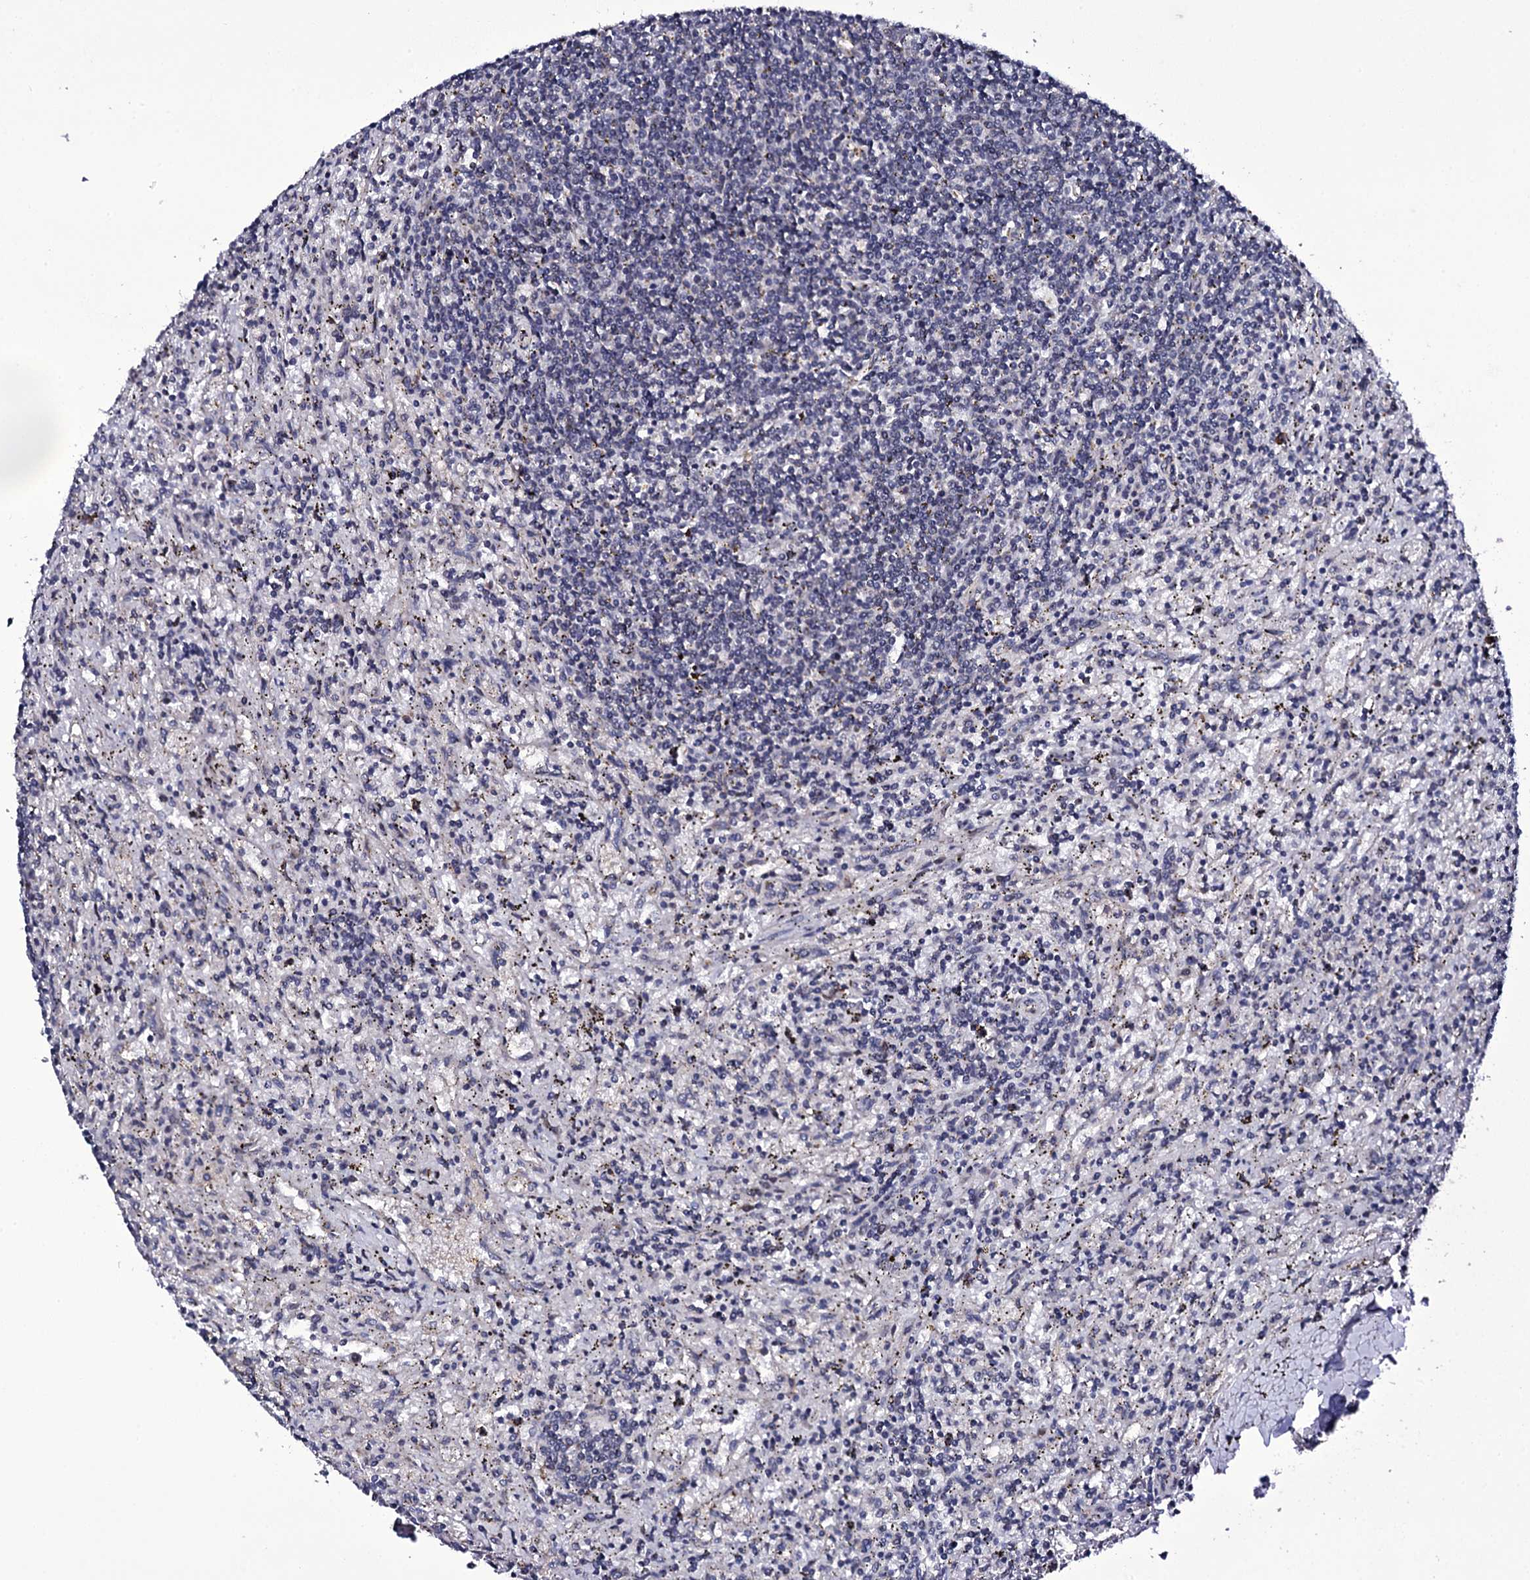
{"staining": {"intensity": "negative", "quantity": "none", "location": "none"}, "tissue": "lymphoma", "cell_type": "Tumor cells", "image_type": "cancer", "snomed": [{"axis": "morphology", "description": "Malignant lymphoma, non-Hodgkin's type, Low grade"}, {"axis": "topography", "description": "Spleen"}], "caption": "A high-resolution photomicrograph shows immunohistochemistry (IHC) staining of lymphoma, which exhibits no significant staining in tumor cells.", "gene": "GAREM1", "patient": {"sex": "male", "age": 76}}